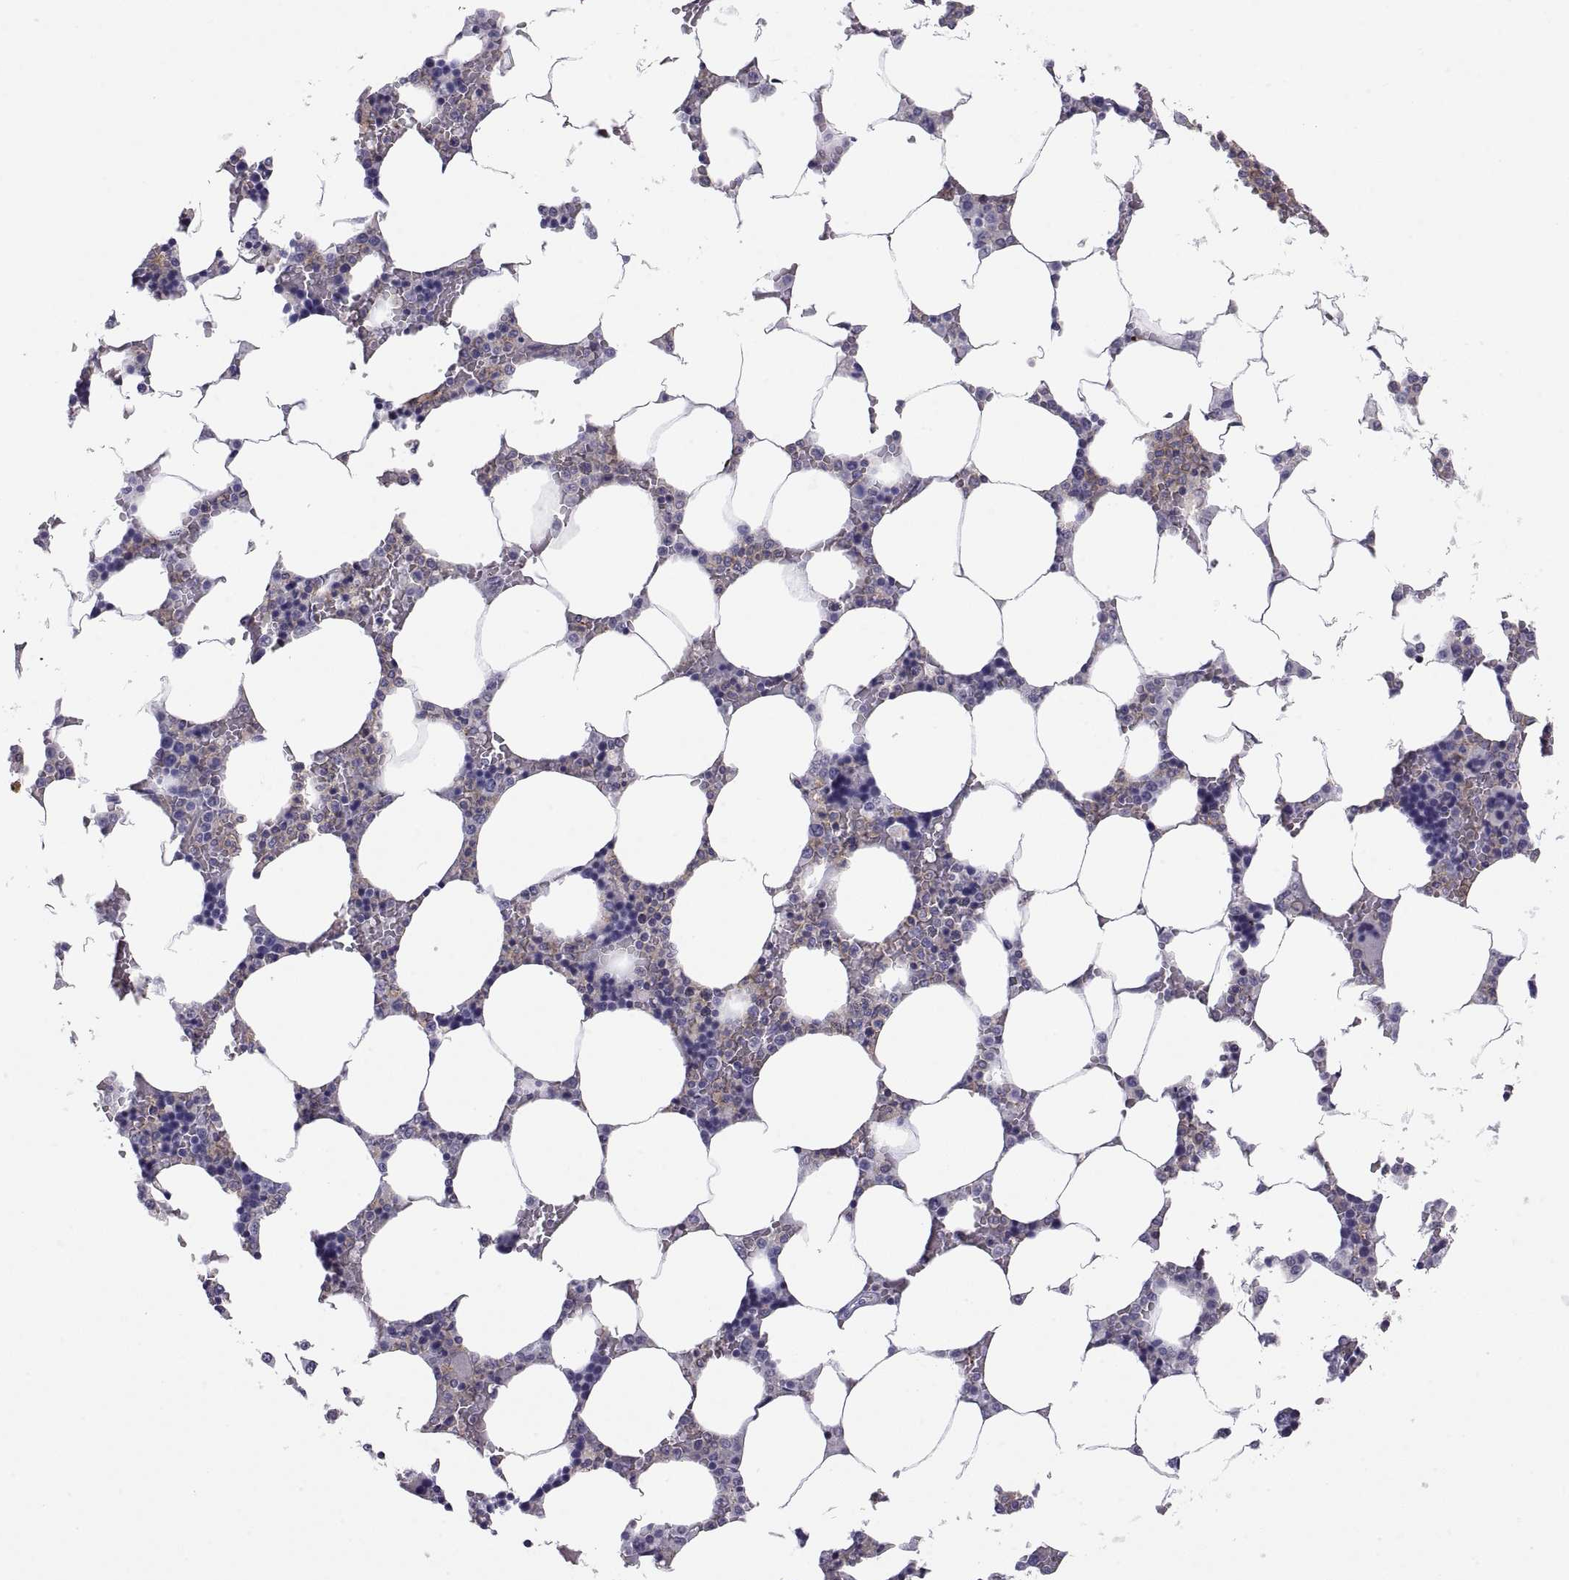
{"staining": {"intensity": "weak", "quantity": "25%-75%", "location": "cytoplasmic/membranous"}, "tissue": "bone marrow", "cell_type": "Hematopoietic cells", "image_type": "normal", "snomed": [{"axis": "morphology", "description": "Normal tissue, NOS"}, {"axis": "topography", "description": "Bone marrow"}], "caption": "The photomicrograph displays a brown stain indicating the presence of a protein in the cytoplasmic/membranous of hematopoietic cells in bone marrow.", "gene": "RGS19", "patient": {"sex": "male", "age": 63}}